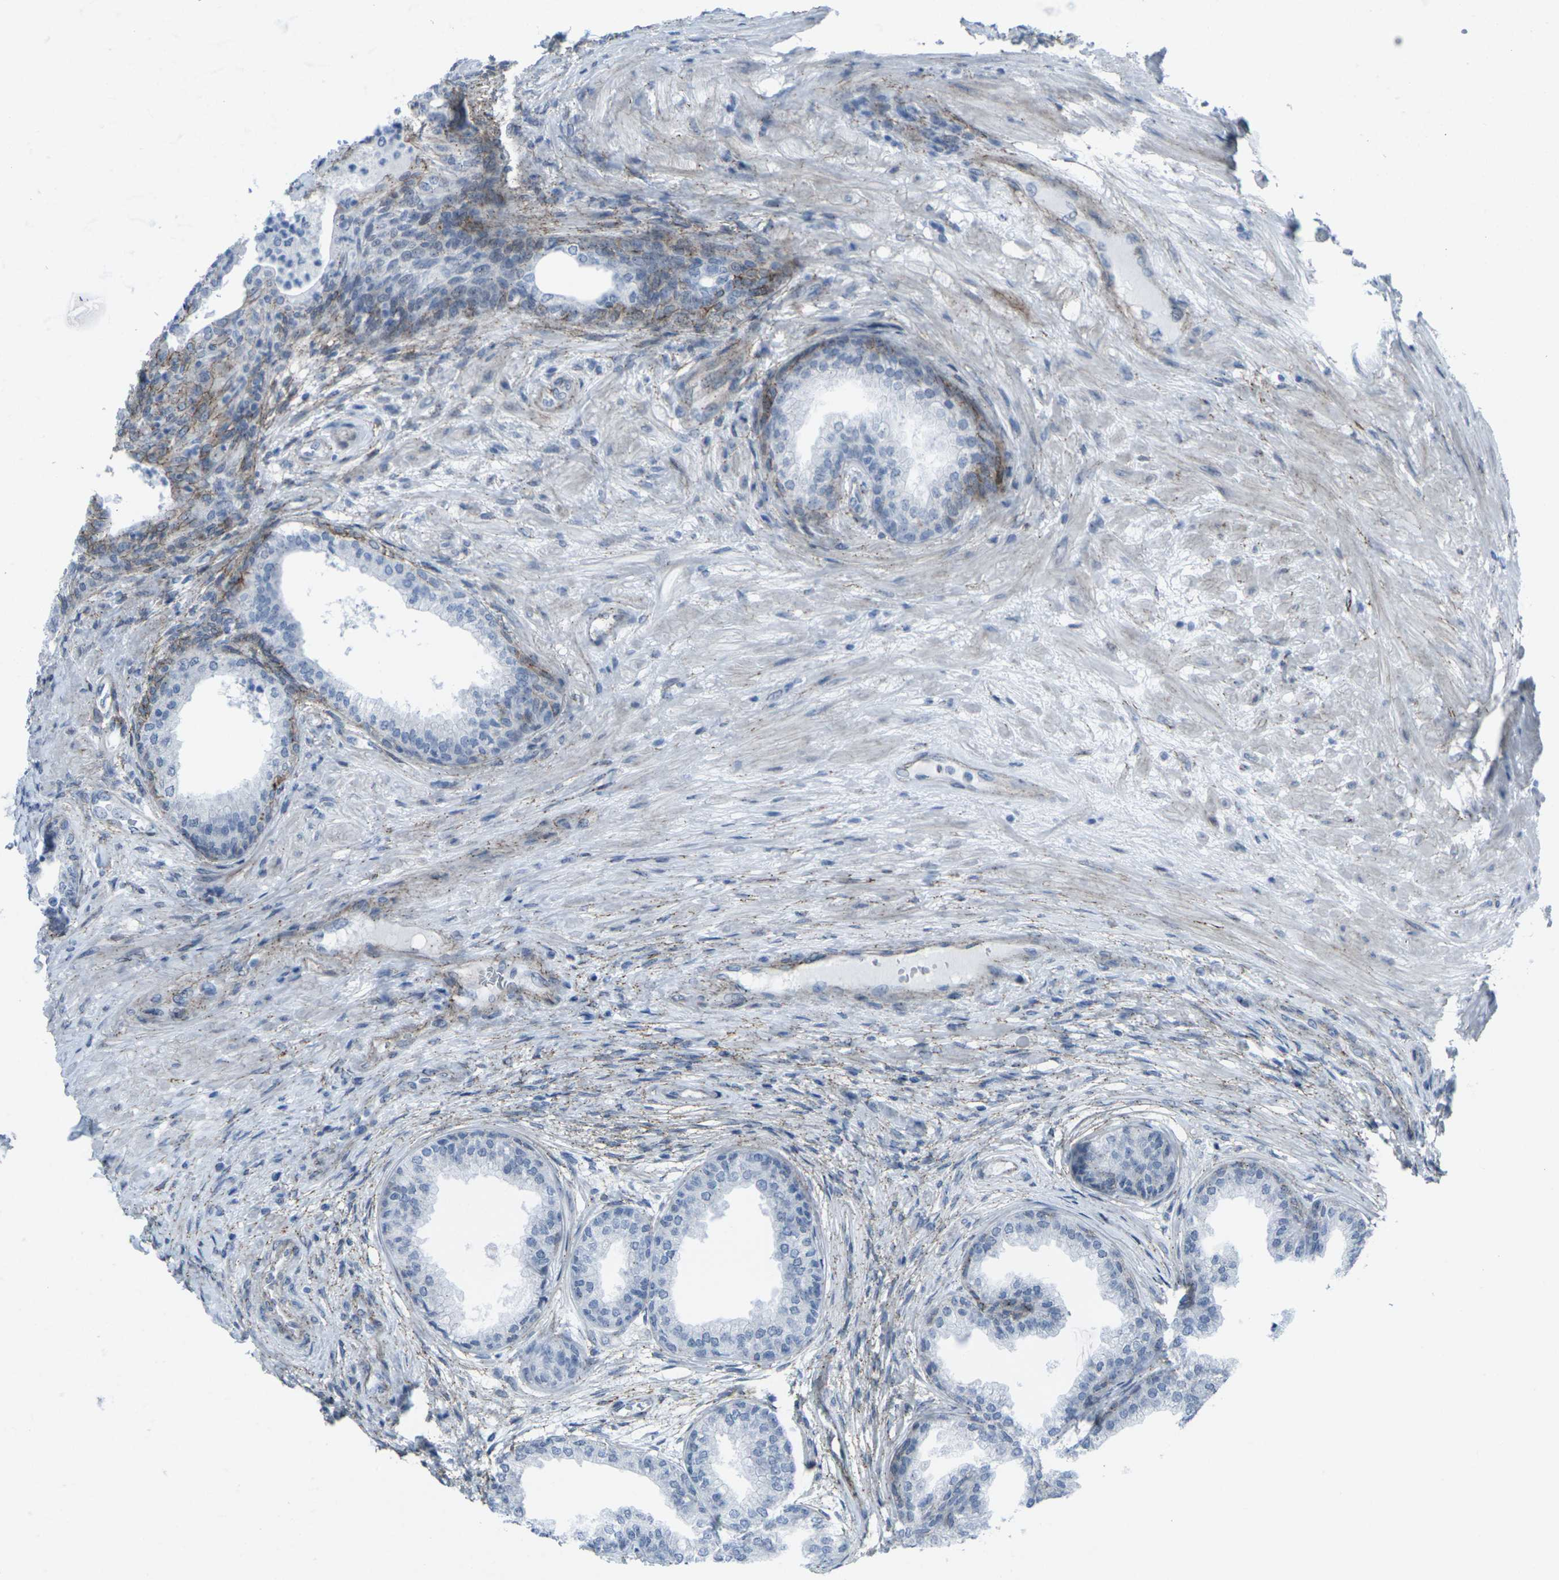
{"staining": {"intensity": "moderate", "quantity": "<25%", "location": "cytoplasmic/membranous"}, "tissue": "prostate", "cell_type": "Glandular cells", "image_type": "normal", "snomed": [{"axis": "morphology", "description": "Normal tissue, NOS"}, {"axis": "topography", "description": "Prostate"}], "caption": "Brown immunohistochemical staining in unremarkable prostate displays moderate cytoplasmic/membranous staining in about <25% of glandular cells.", "gene": "CDH11", "patient": {"sex": "male", "age": 76}}